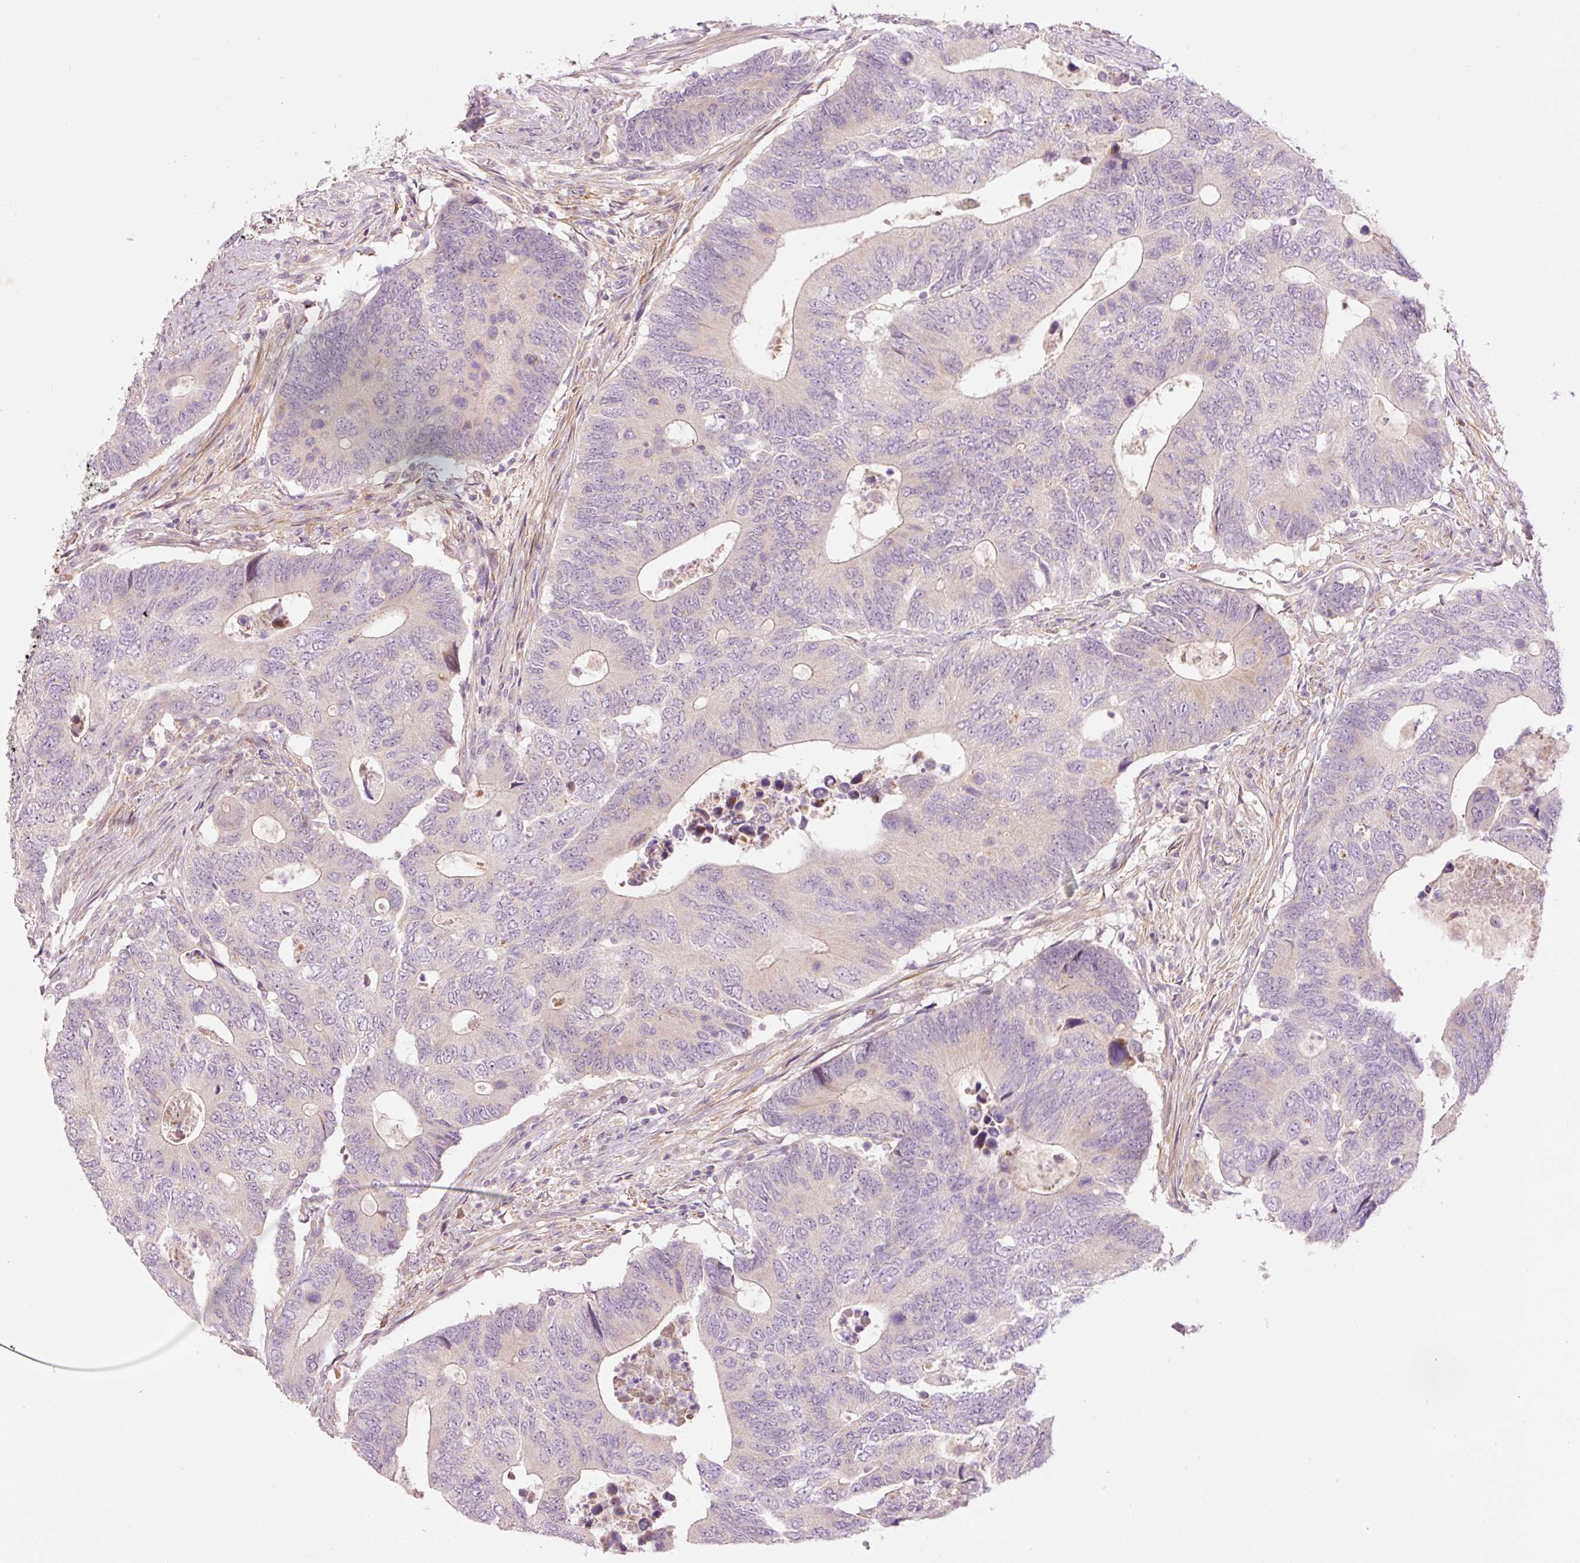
{"staining": {"intensity": "negative", "quantity": "none", "location": "none"}, "tissue": "colorectal cancer", "cell_type": "Tumor cells", "image_type": "cancer", "snomed": [{"axis": "morphology", "description": "Adenocarcinoma, NOS"}, {"axis": "topography", "description": "Colon"}], "caption": "Immunohistochemistry photomicrograph of neoplastic tissue: human colorectal adenocarcinoma stained with DAB (3,3'-diaminobenzidine) shows no significant protein positivity in tumor cells.", "gene": "SLC29A3", "patient": {"sex": "male", "age": 87}}